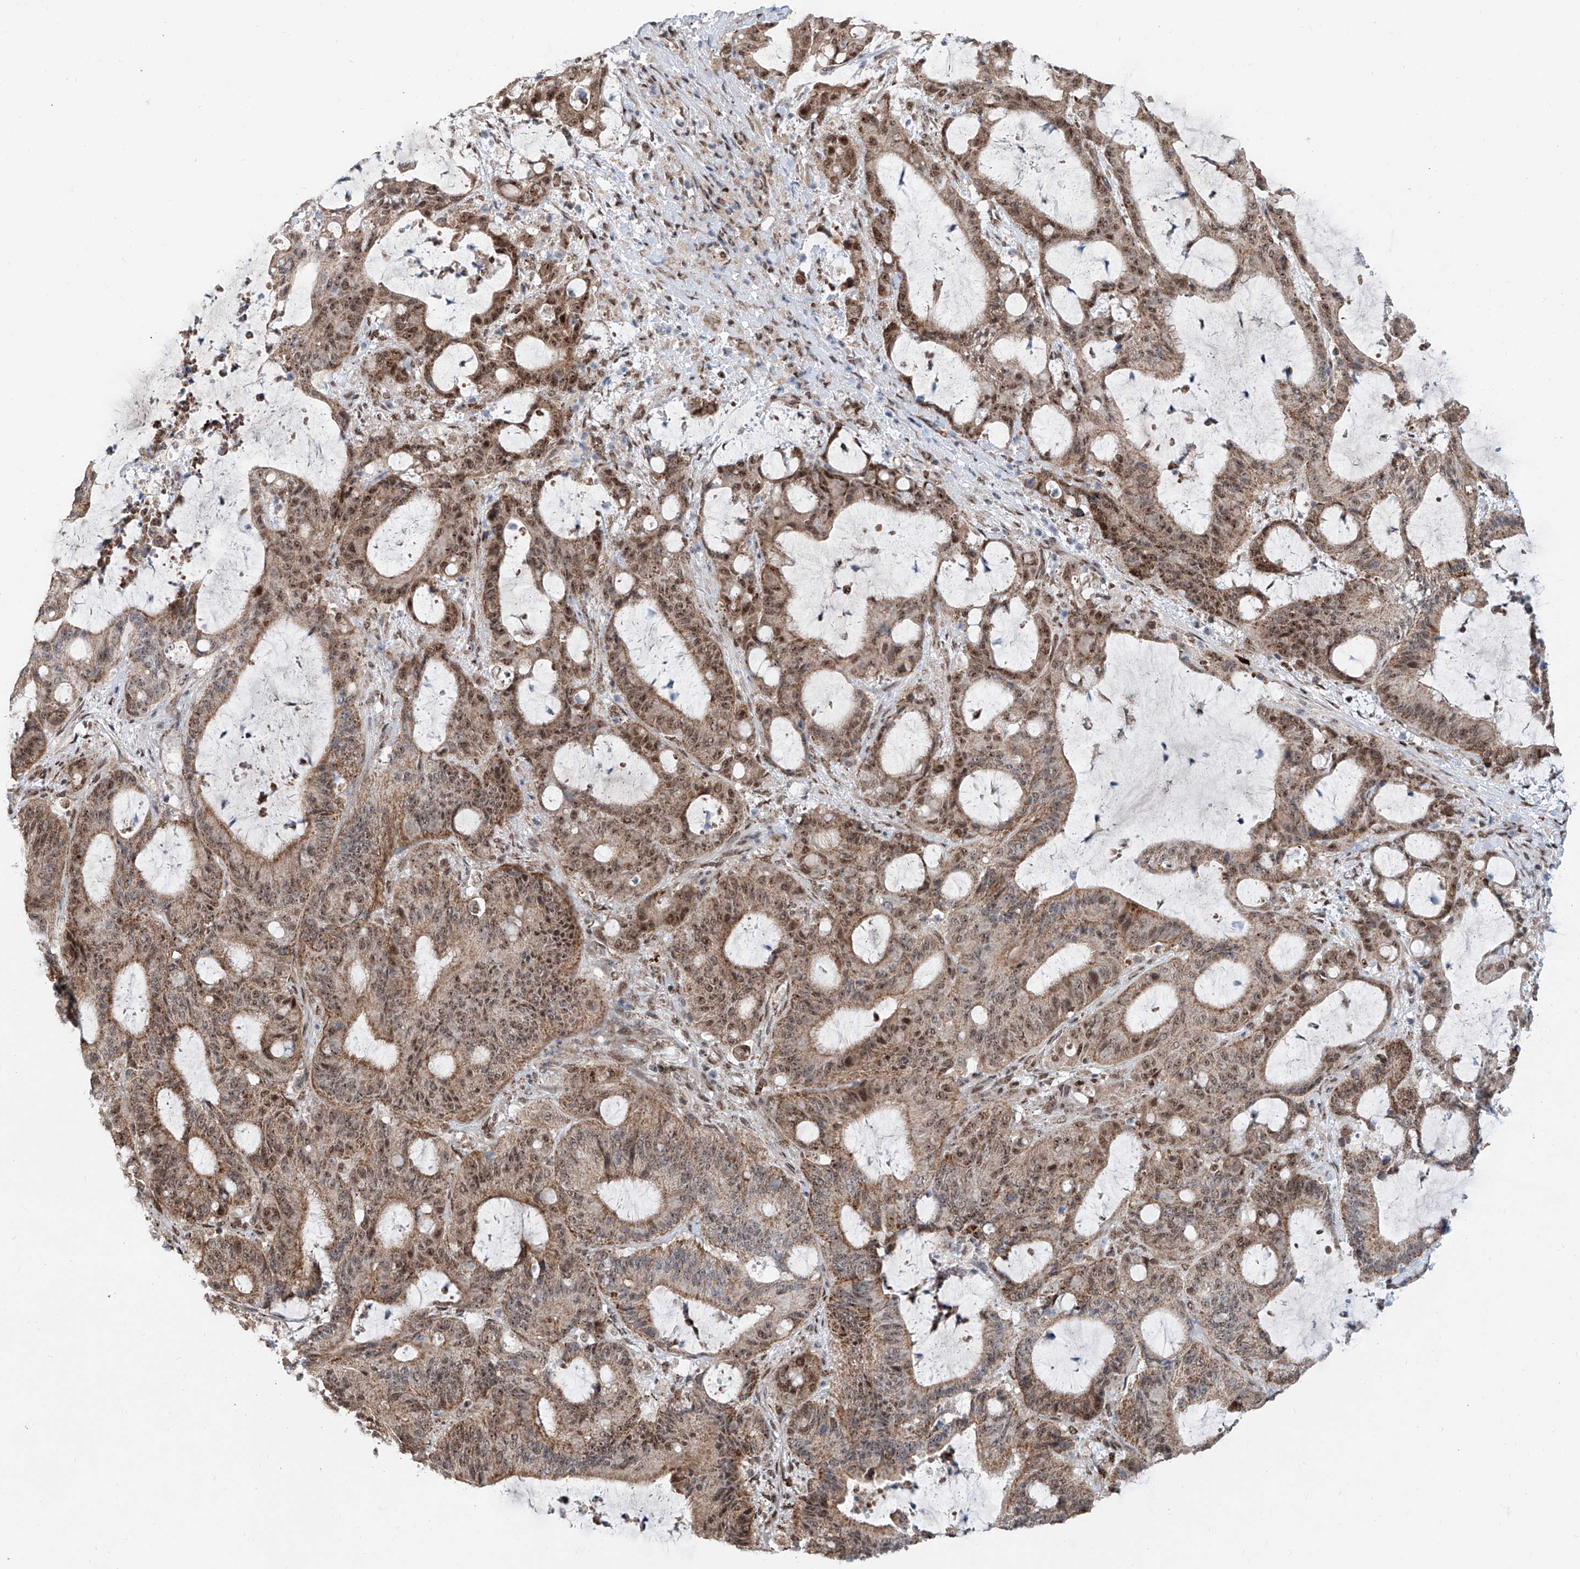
{"staining": {"intensity": "moderate", "quantity": ">75%", "location": "cytoplasmic/membranous,nuclear"}, "tissue": "liver cancer", "cell_type": "Tumor cells", "image_type": "cancer", "snomed": [{"axis": "morphology", "description": "Normal tissue, NOS"}, {"axis": "morphology", "description": "Cholangiocarcinoma"}, {"axis": "topography", "description": "Liver"}, {"axis": "topography", "description": "Peripheral nerve tissue"}], "caption": "DAB (3,3'-diaminobenzidine) immunohistochemical staining of human liver cancer demonstrates moderate cytoplasmic/membranous and nuclear protein staining in about >75% of tumor cells.", "gene": "SDE2", "patient": {"sex": "female", "age": 73}}